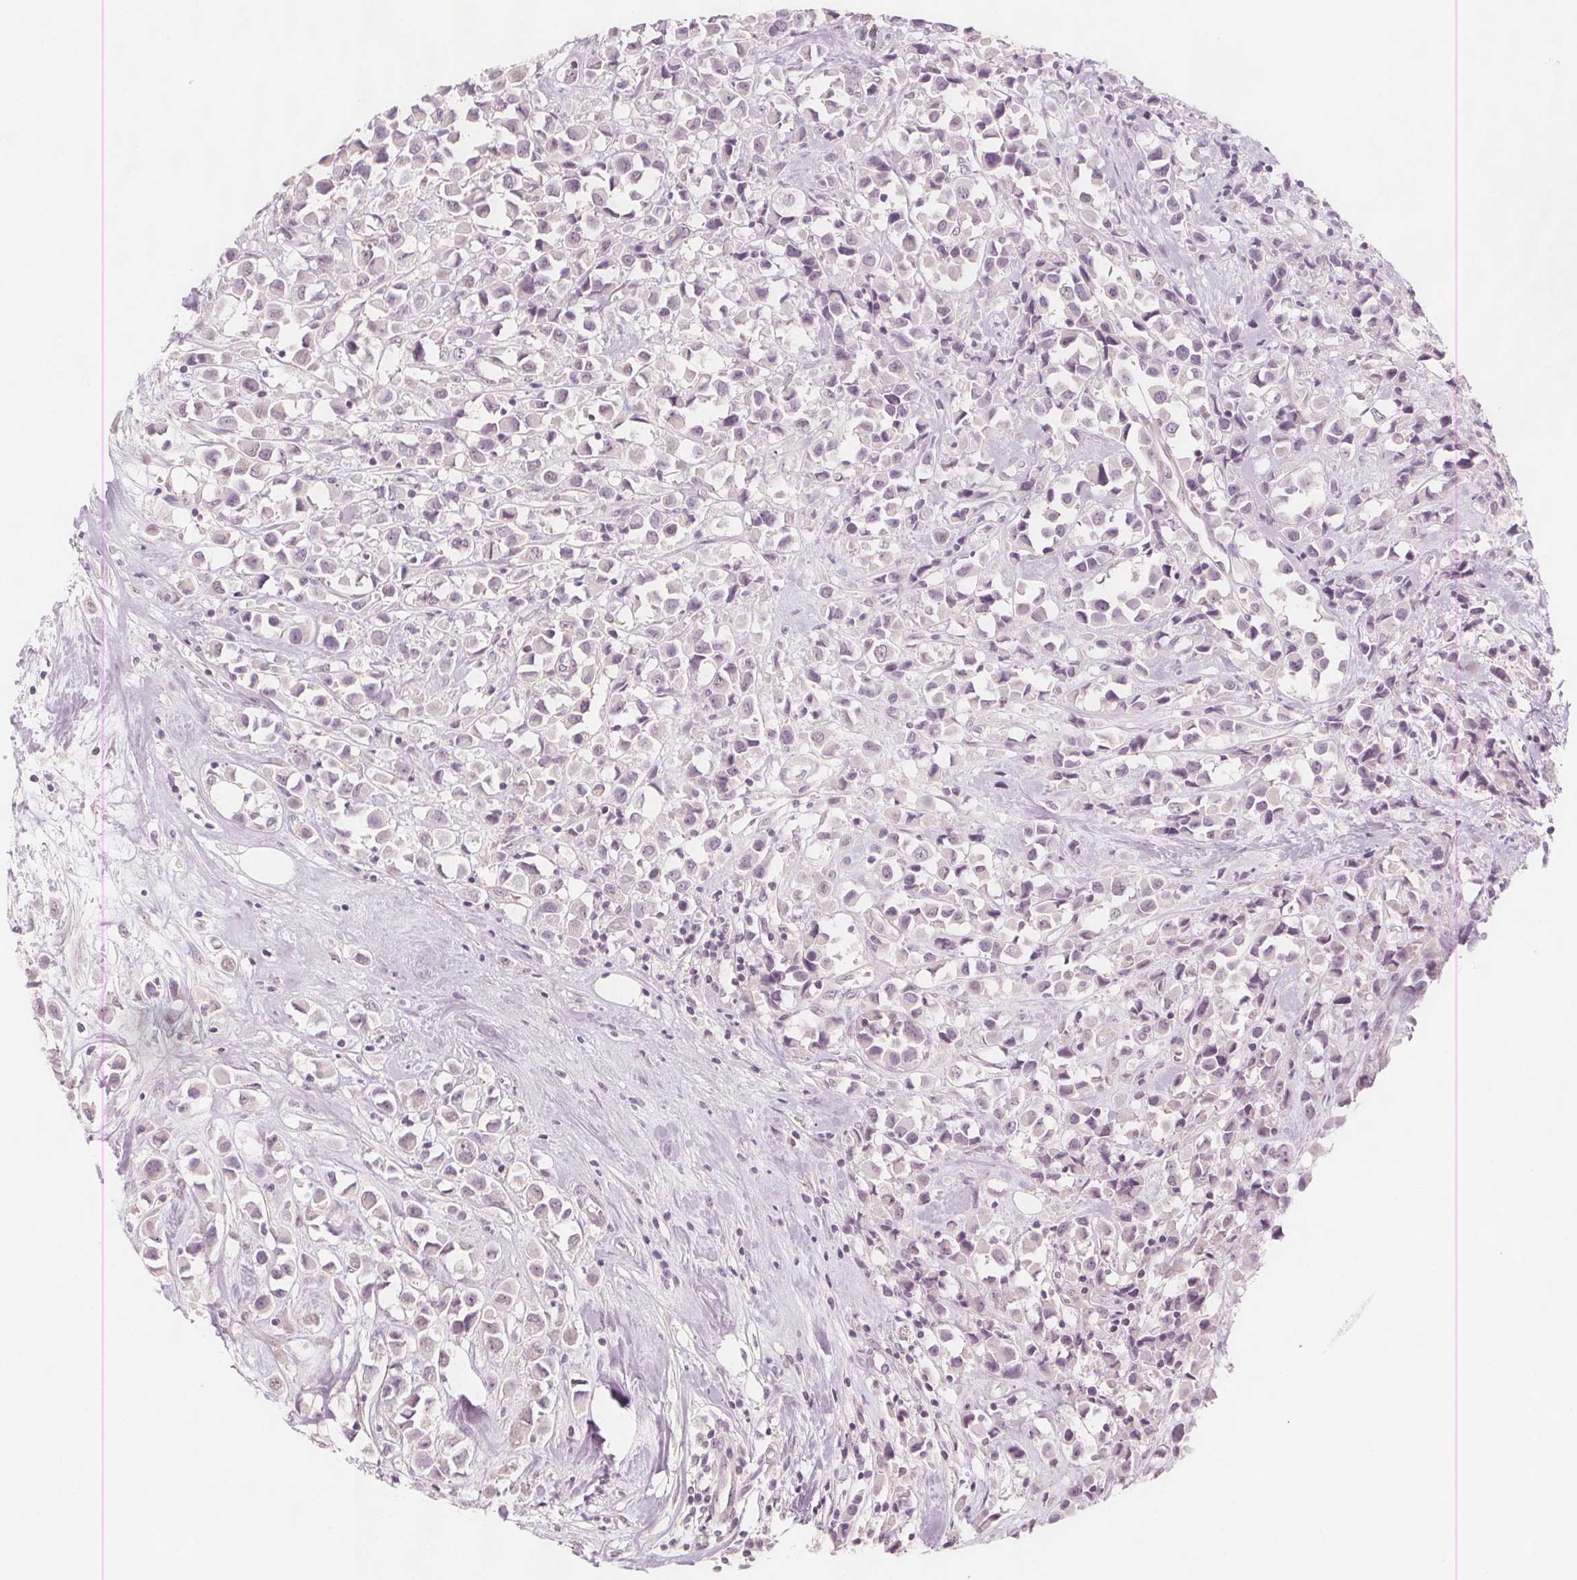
{"staining": {"intensity": "negative", "quantity": "none", "location": "none"}, "tissue": "breast cancer", "cell_type": "Tumor cells", "image_type": "cancer", "snomed": [{"axis": "morphology", "description": "Duct carcinoma"}, {"axis": "topography", "description": "Breast"}], "caption": "Protein analysis of breast intraductal carcinoma demonstrates no significant positivity in tumor cells.", "gene": "C1orf167", "patient": {"sex": "female", "age": 61}}